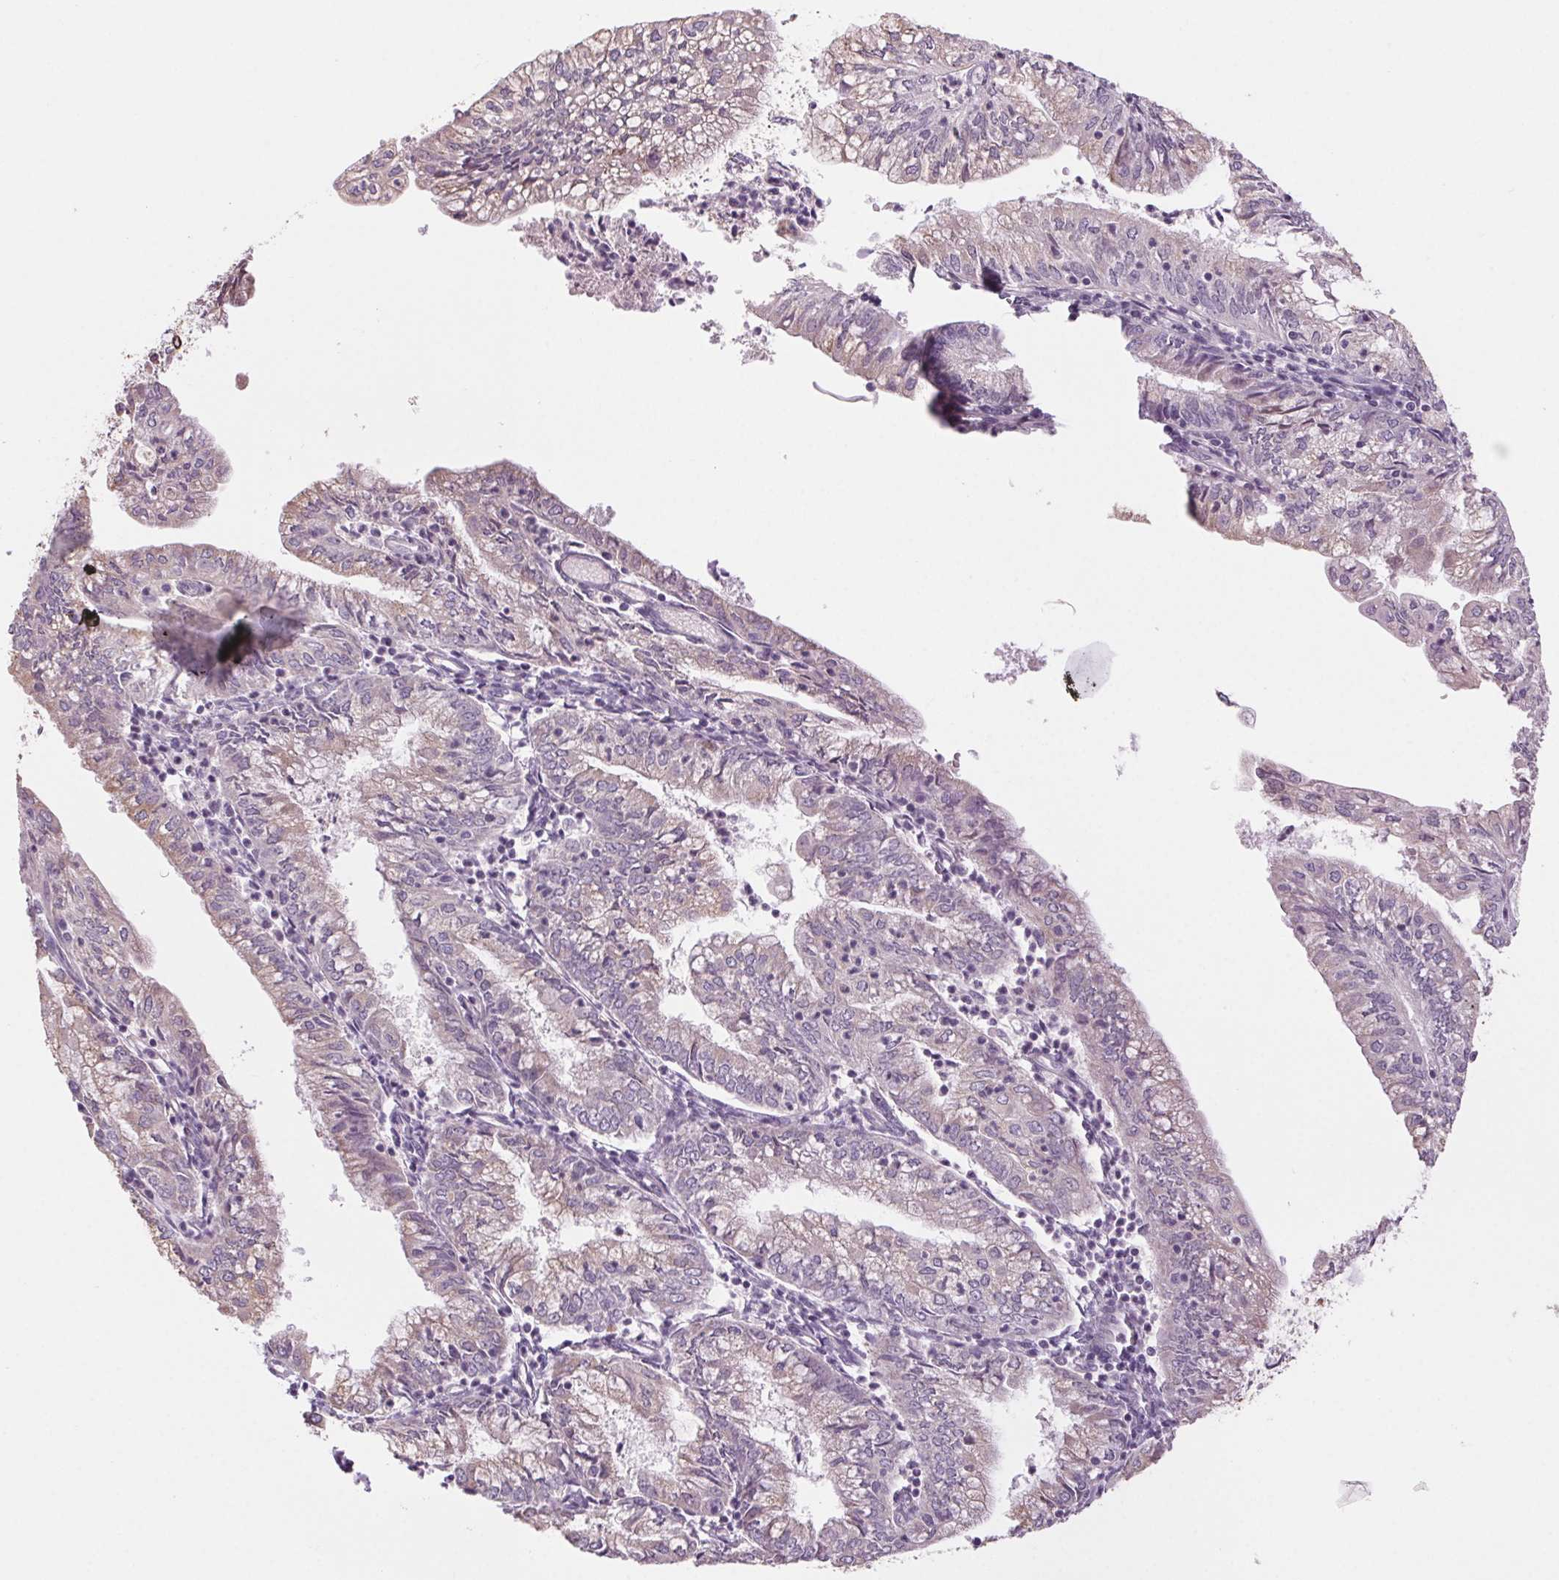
{"staining": {"intensity": "negative", "quantity": "none", "location": "none"}, "tissue": "endometrial cancer", "cell_type": "Tumor cells", "image_type": "cancer", "snomed": [{"axis": "morphology", "description": "Adenocarcinoma, NOS"}, {"axis": "topography", "description": "Endometrium"}], "caption": "Human endometrial adenocarcinoma stained for a protein using IHC exhibits no positivity in tumor cells.", "gene": "HHLA2", "patient": {"sex": "female", "age": 55}}